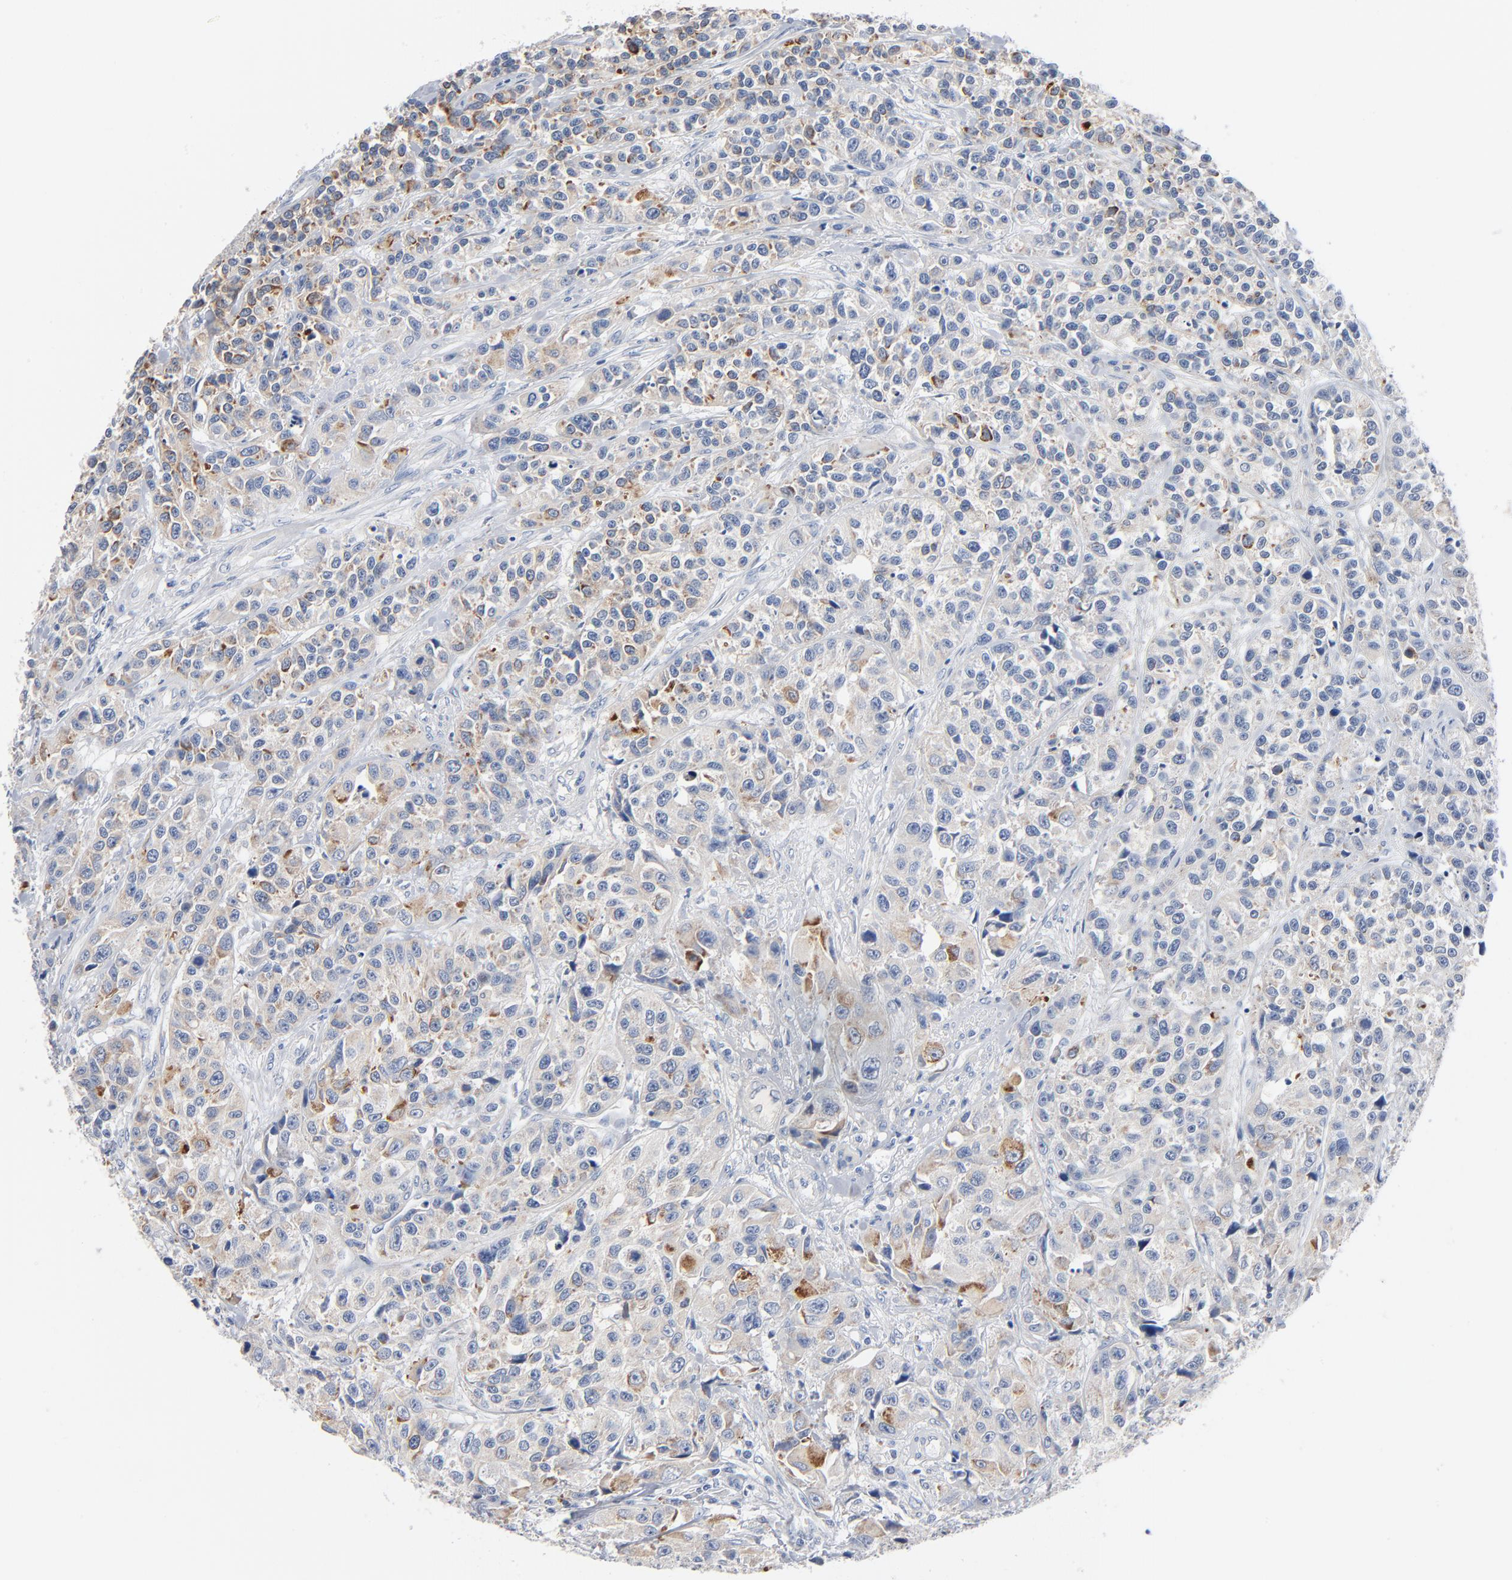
{"staining": {"intensity": "strong", "quantity": "<25%", "location": "cytoplasmic/membranous"}, "tissue": "urothelial cancer", "cell_type": "Tumor cells", "image_type": "cancer", "snomed": [{"axis": "morphology", "description": "Urothelial carcinoma, High grade"}, {"axis": "topography", "description": "Urinary bladder"}], "caption": "Approximately <25% of tumor cells in human urothelial carcinoma (high-grade) demonstrate strong cytoplasmic/membranous protein expression as visualized by brown immunohistochemical staining.", "gene": "IFT43", "patient": {"sex": "female", "age": 81}}